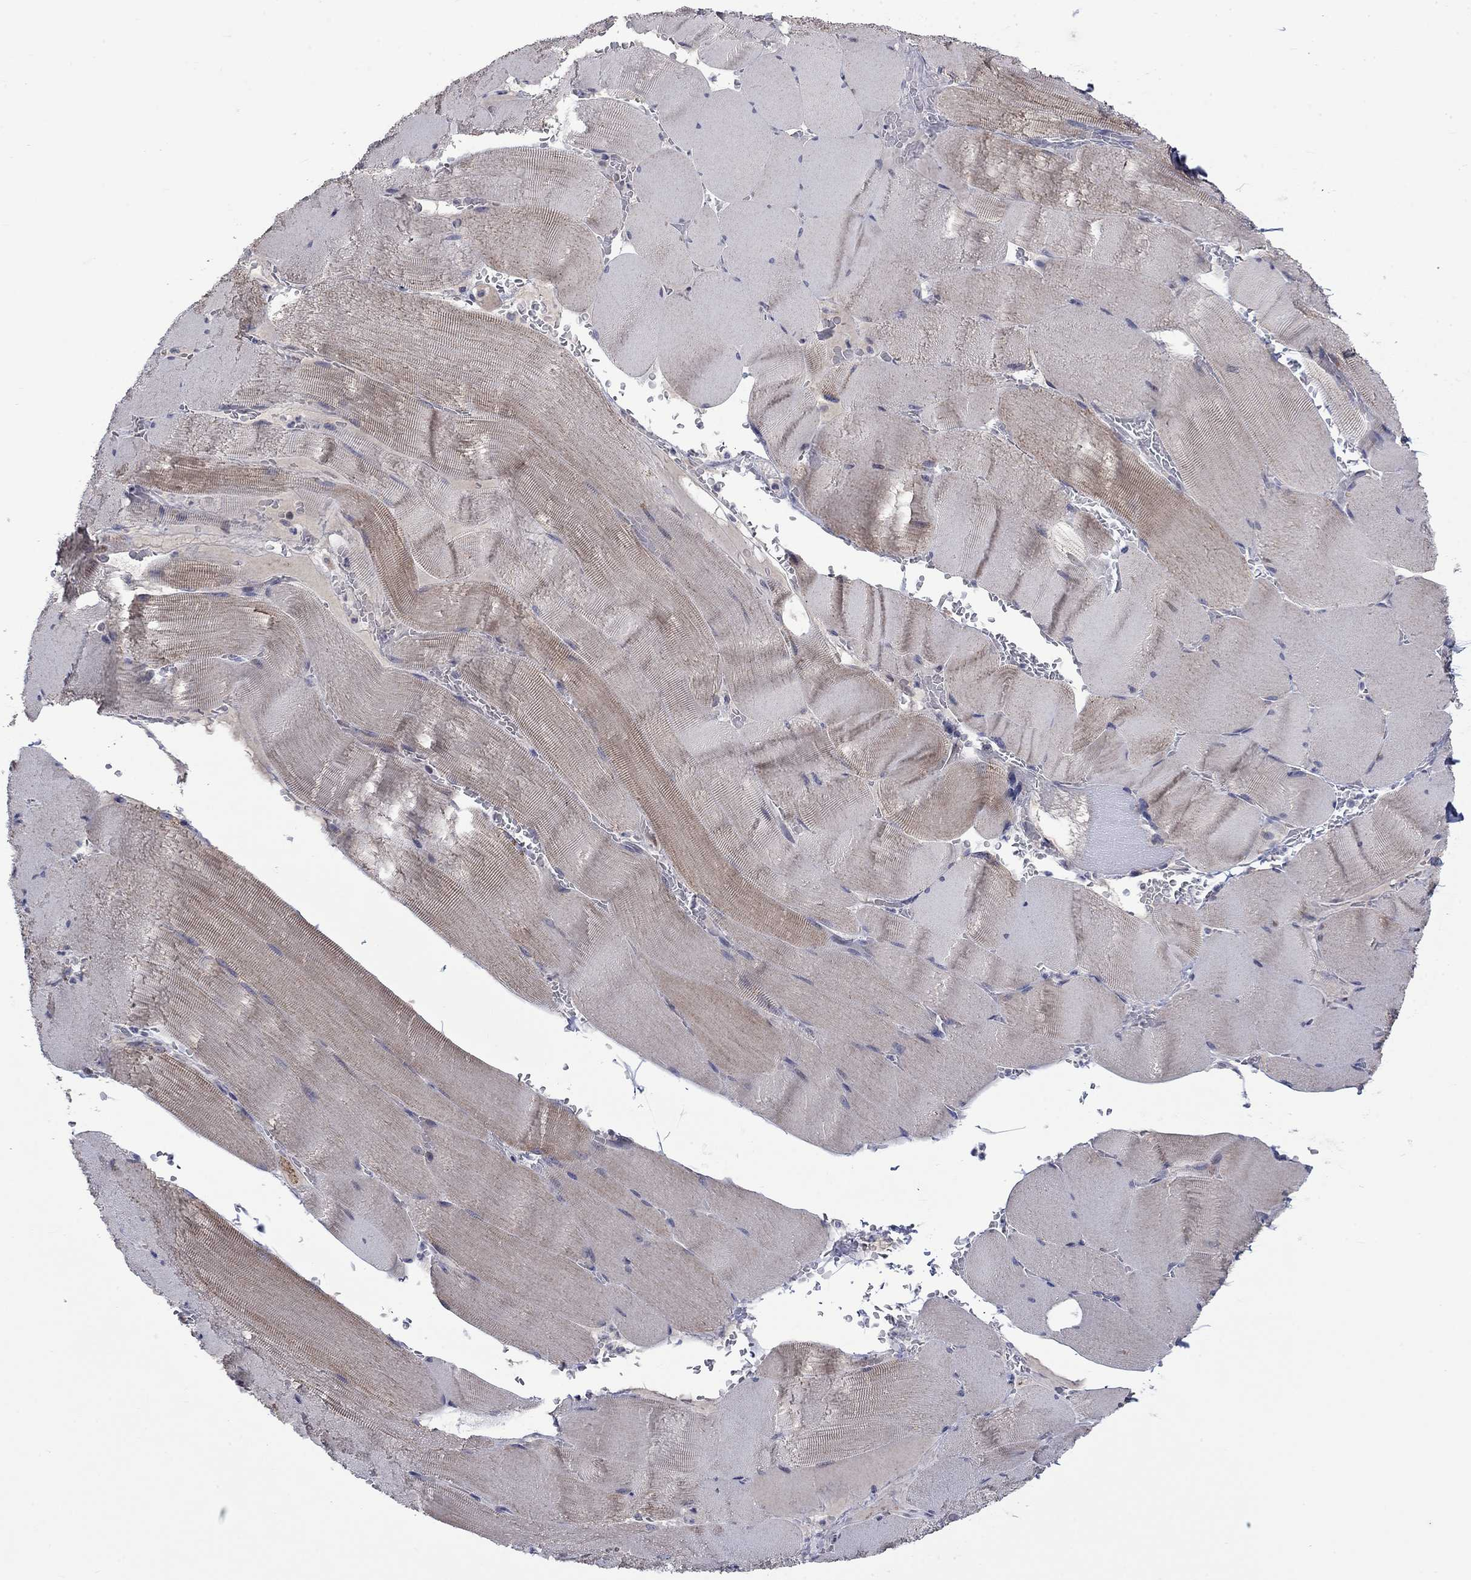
{"staining": {"intensity": "moderate", "quantity": "<25%", "location": "cytoplasmic/membranous"}, "tissue": "skeletal muscle", "cell_type": "Myocytes", "image_type": "normal", "snomed": [{"axis": "morphology", "description": "Normal tissue, NOS"}, {"axis": "topography", "description": "Skeletal muscle"}], "caption": "IHC histopathology image of normal skeletal muscle: human skeletal muscle stained using immunohistochemistry shows low levels of moderate protein expression localized specifically in the cytoplasmic/membranous of myocytes, appearing as a cytoplasmic/membranous brown color.", "gene": "KCNJ16", "patient": {"sex": "male", "age": 56}}